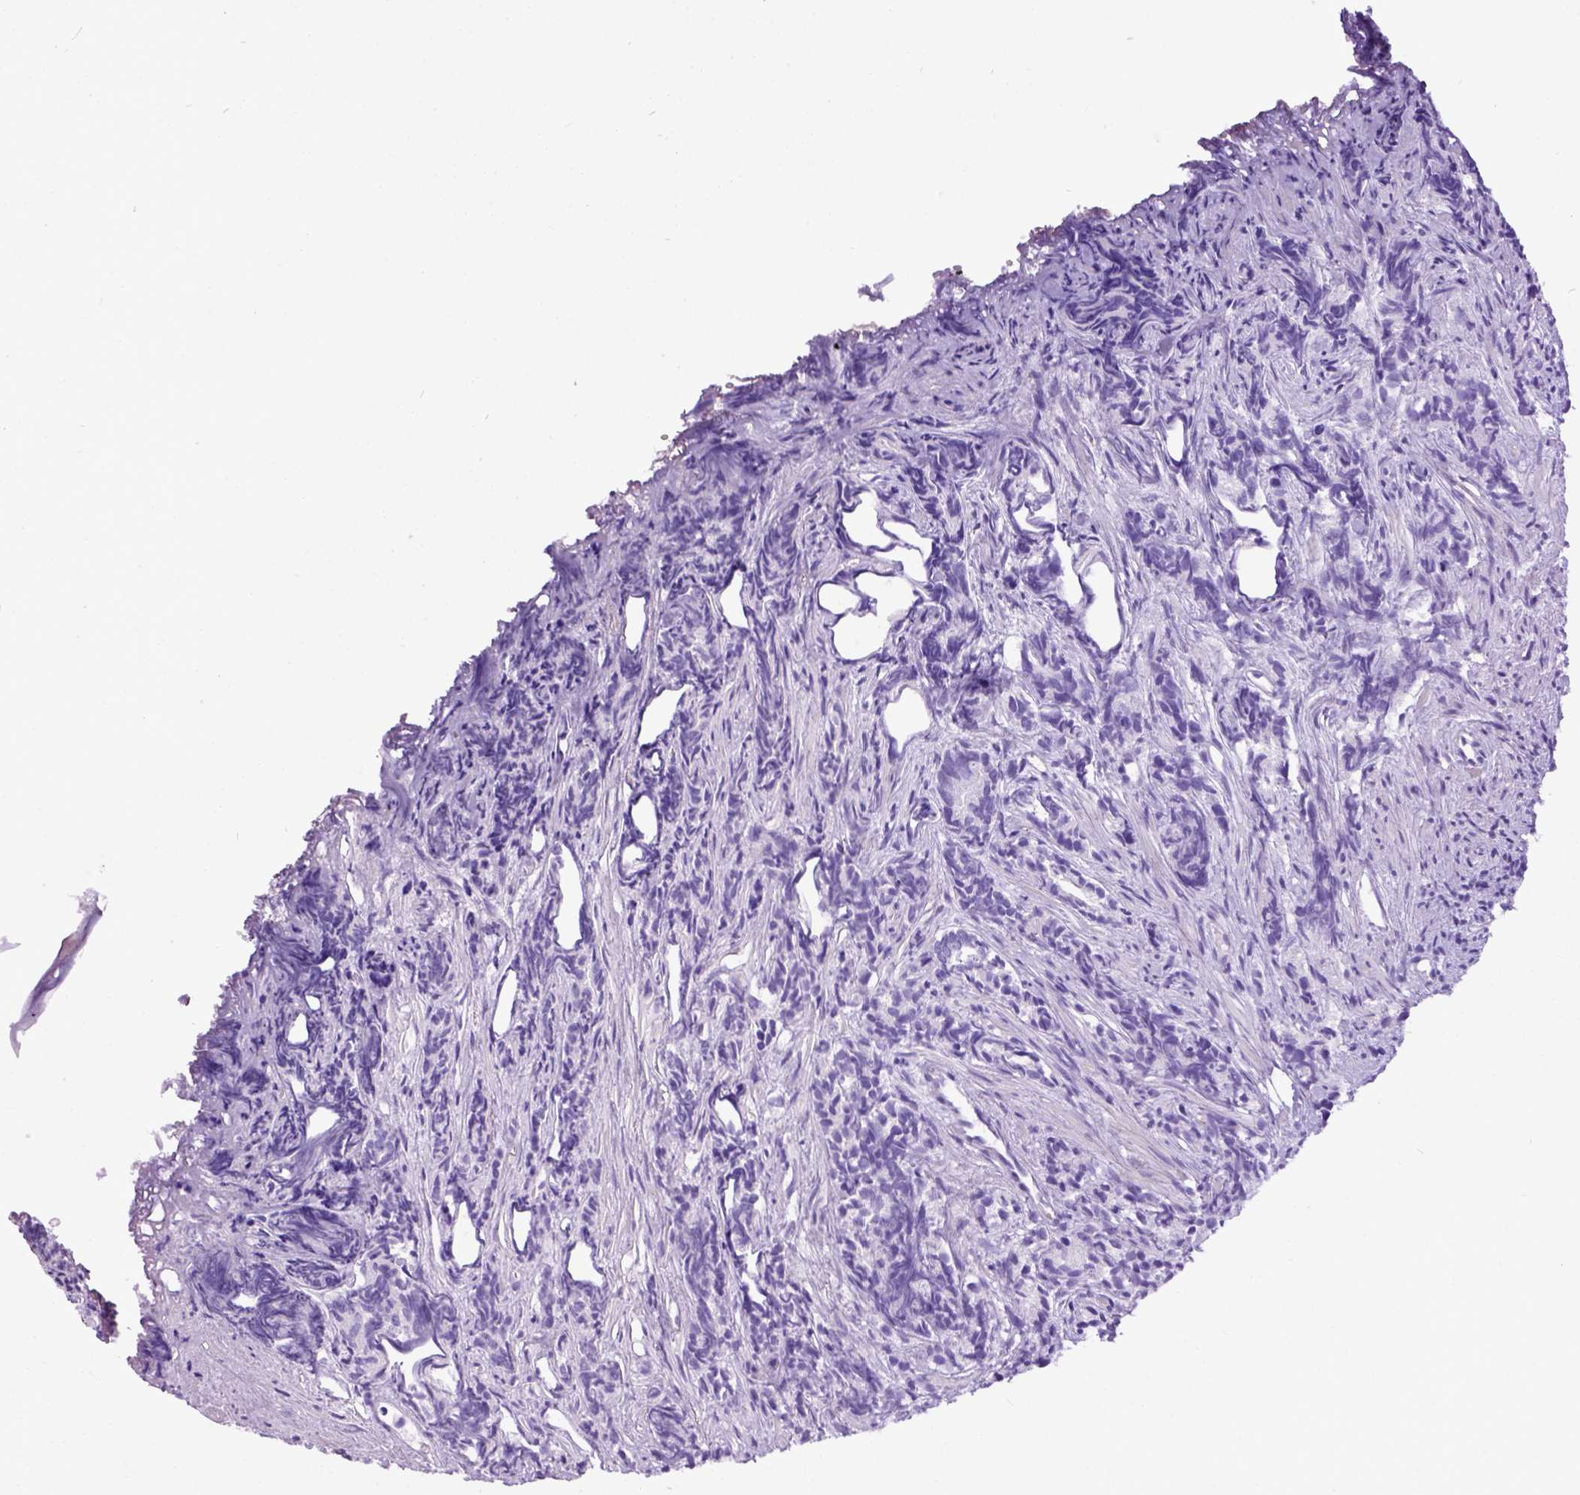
{"staining": {"intensity": "negative", "quantity": "none", "location": "none"}, "tissue": "prostate cancer", "cell_type": "Tumor cells", "image_type": "cancer", "snomed": [{"axis": "morphology", "description": "Adenocarcinoma, High grade"}, {"axis": "topography", "description": "Prostate"}], "caption": "Prostate cancer was stained to show a protein in brown. There is no significant staining in tumor cells.", "gene": "IGF2", "patient": {"sex": "male", "age": 84}}